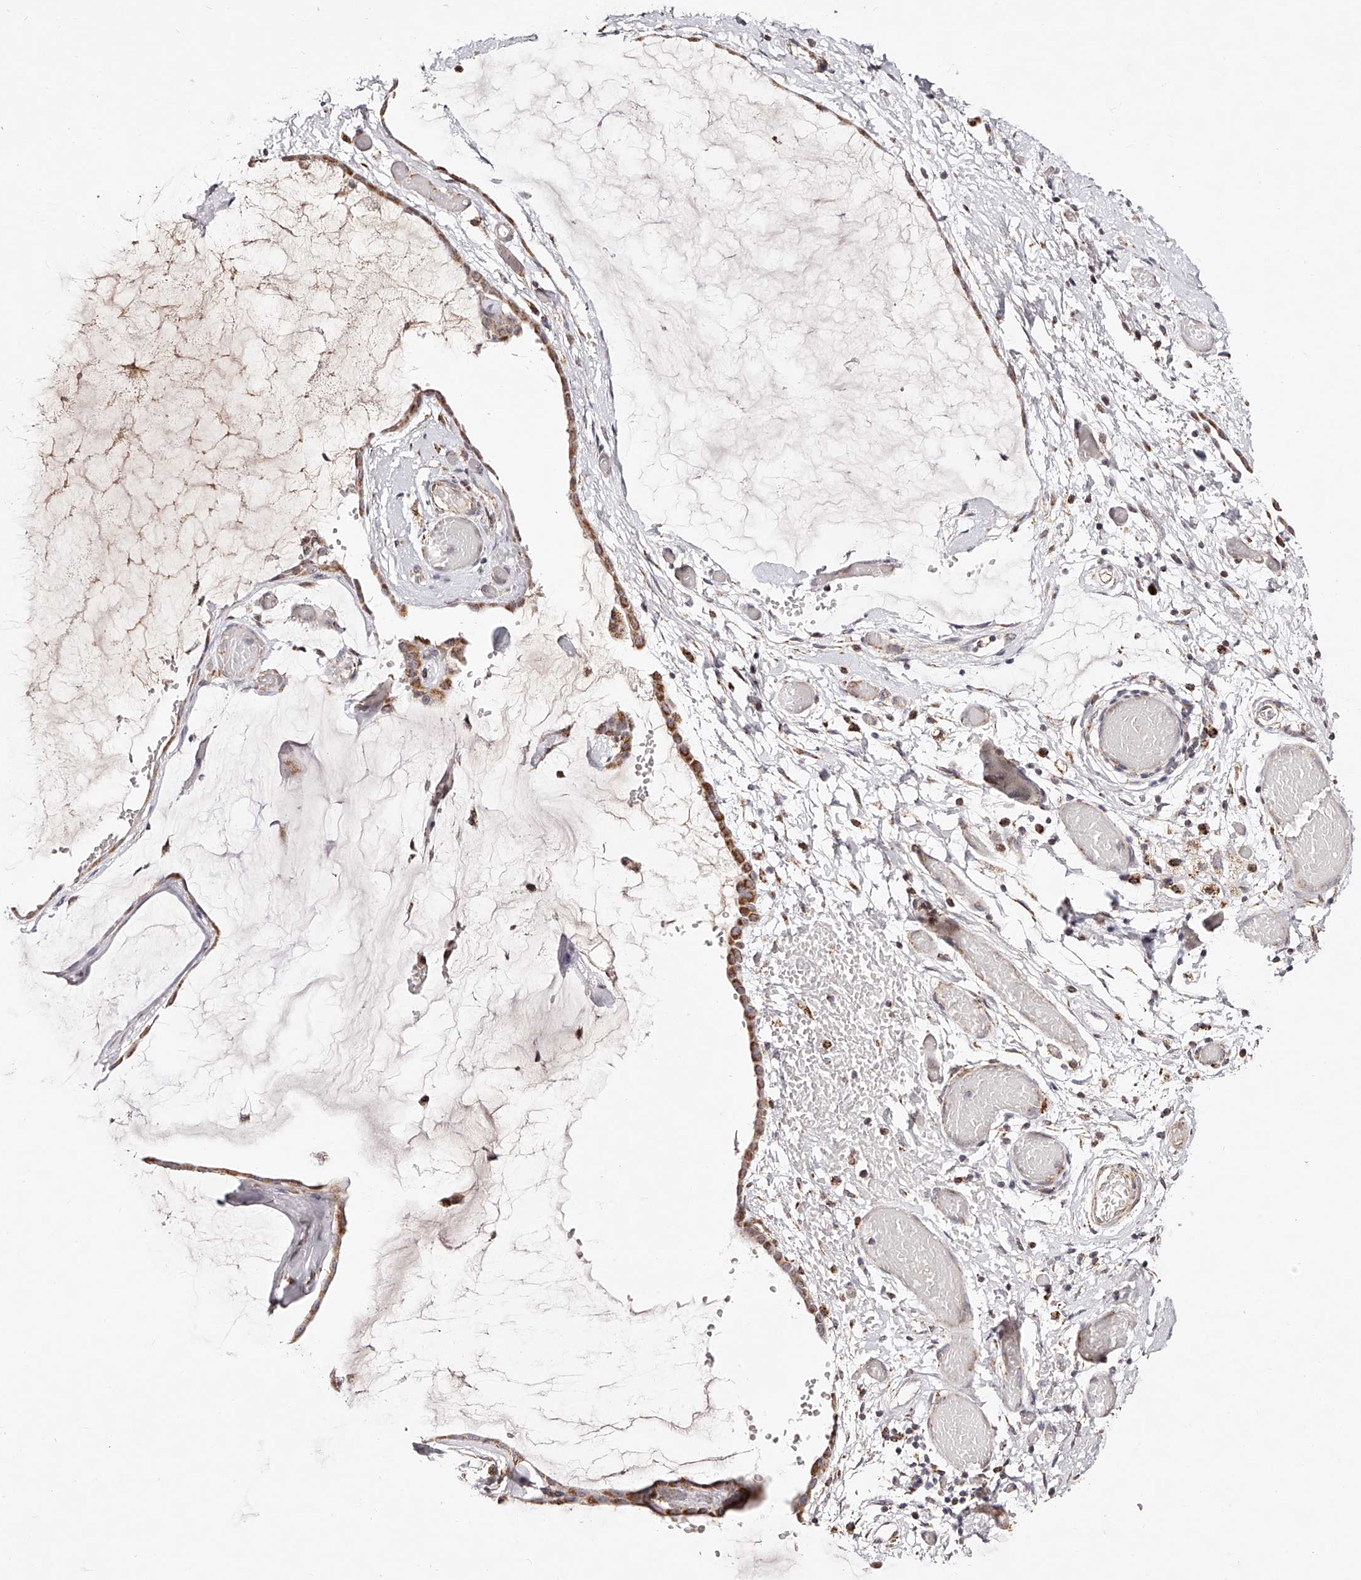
{"staining": {"intensity": "moderate", "quantity": ">75%", "location": "cytoplasmic/membranous"}, "tissue": "ovarian cancer", "cell_type": "Tumor cells", "image_type": "cancer", "snomed": [{"axis": "morphology", "description": "Cystadenocarcinoma, mucinous, NOS"}, {"axis": "topography", "description": "Ovary"}], "caption": "Ovarian mucinous cystadenocarcinoma stained with immunohistochemistry reveals moderate cytoplasmic/membranous staining in approximately >75% of tumor cells. (DAB IHC with brightfield microscopy, high magnification).", "gene": "NDUFV3", "patient": {"sex": "female", "age": 39}}